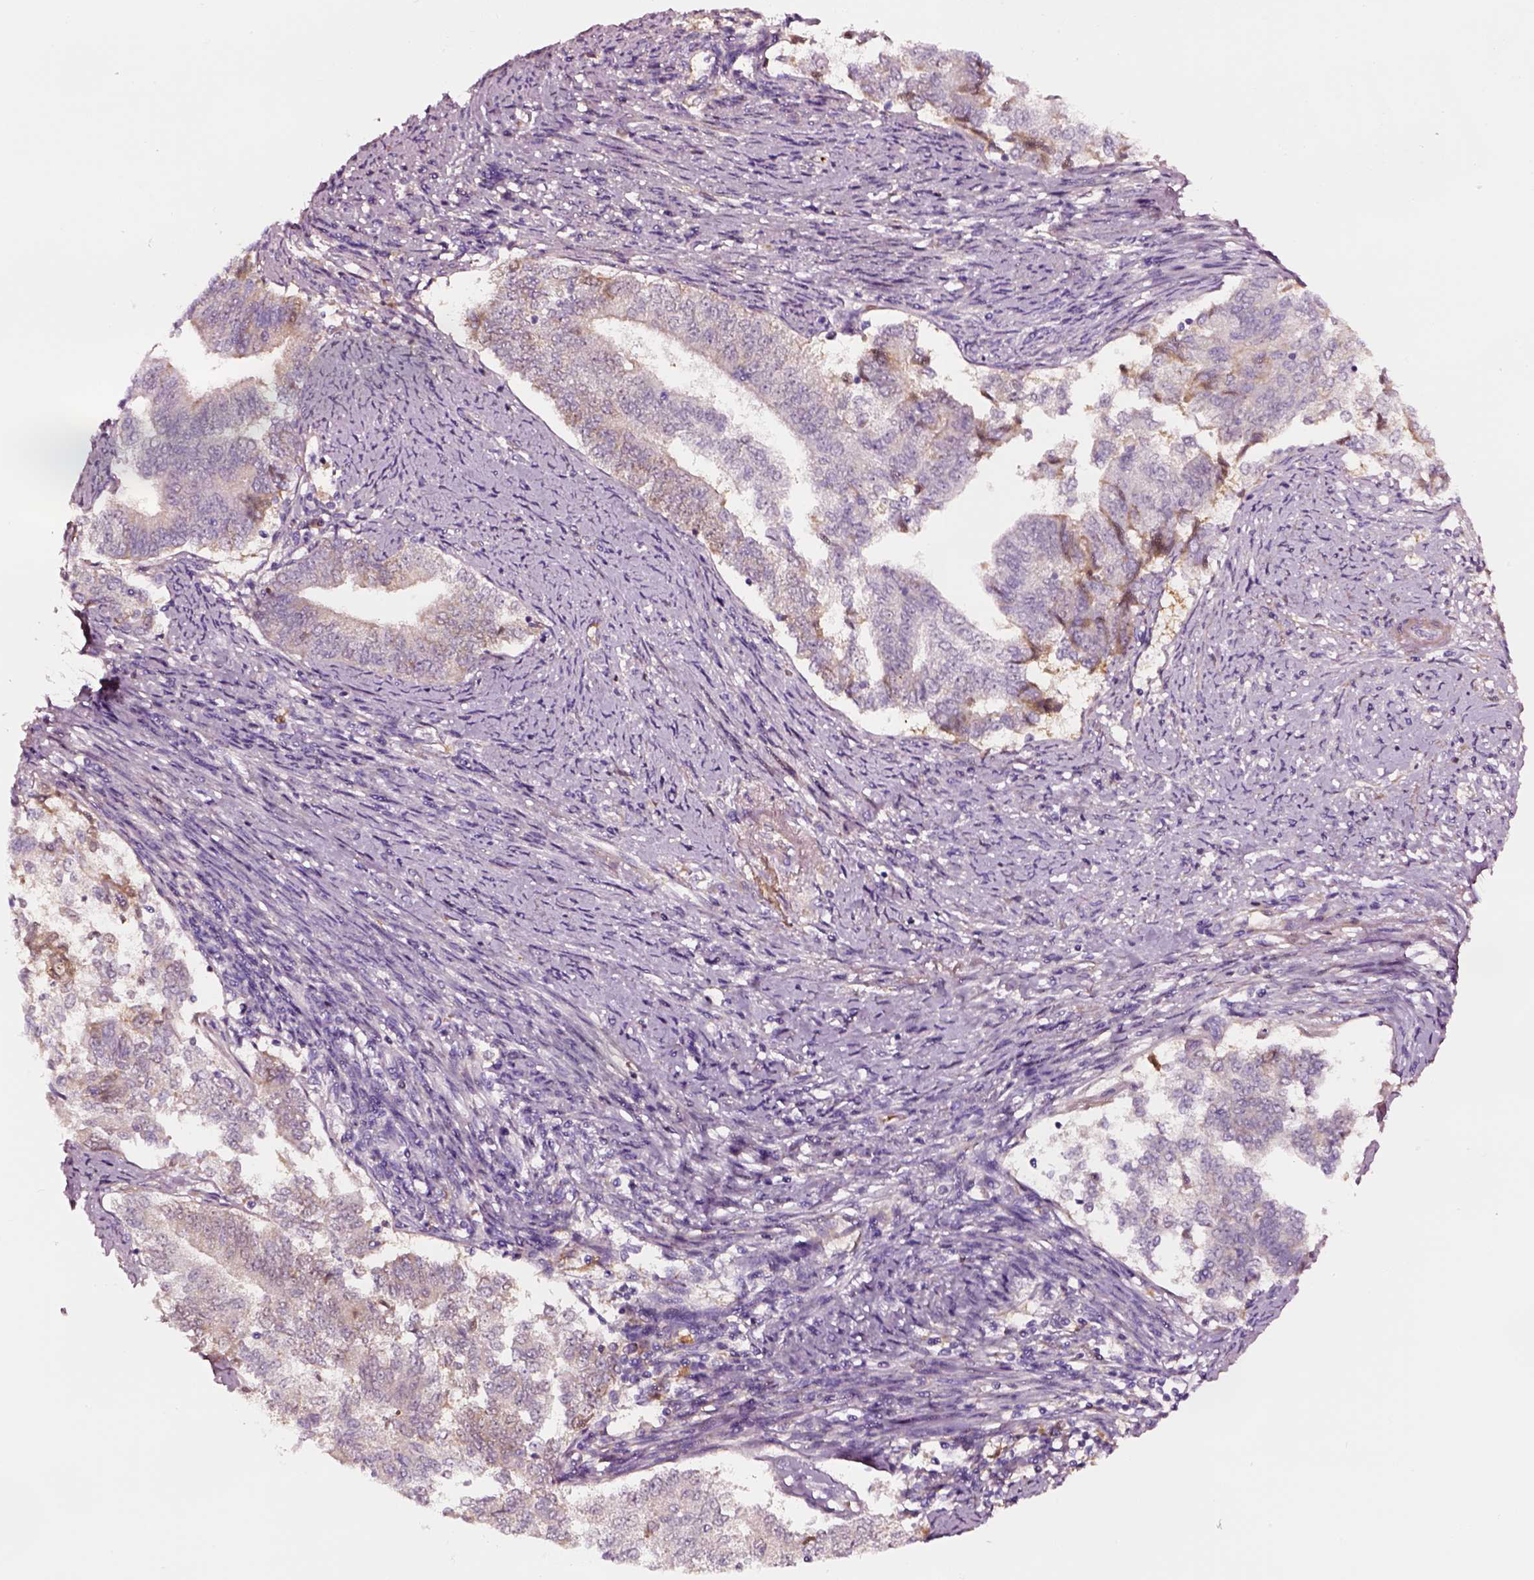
{"staining": {"intensity": "negative", "quantity": "none", "location": "none"}, "tissue": "endometrial cancer", "cell_type": "Tumor cells", "image_type": "cancer", "snomed": [{"axis": "morphology", "description": "Adenocarcinoma, NOS"}, {"axis": "topography", "description": "Endometrium"}], "caption": "An image of endometrial adenocarcinoma stained for a protein demonstrates no brown staining in tumor cells.", "gene": "TF", "patient": {"sex": "female", "age": 65}}